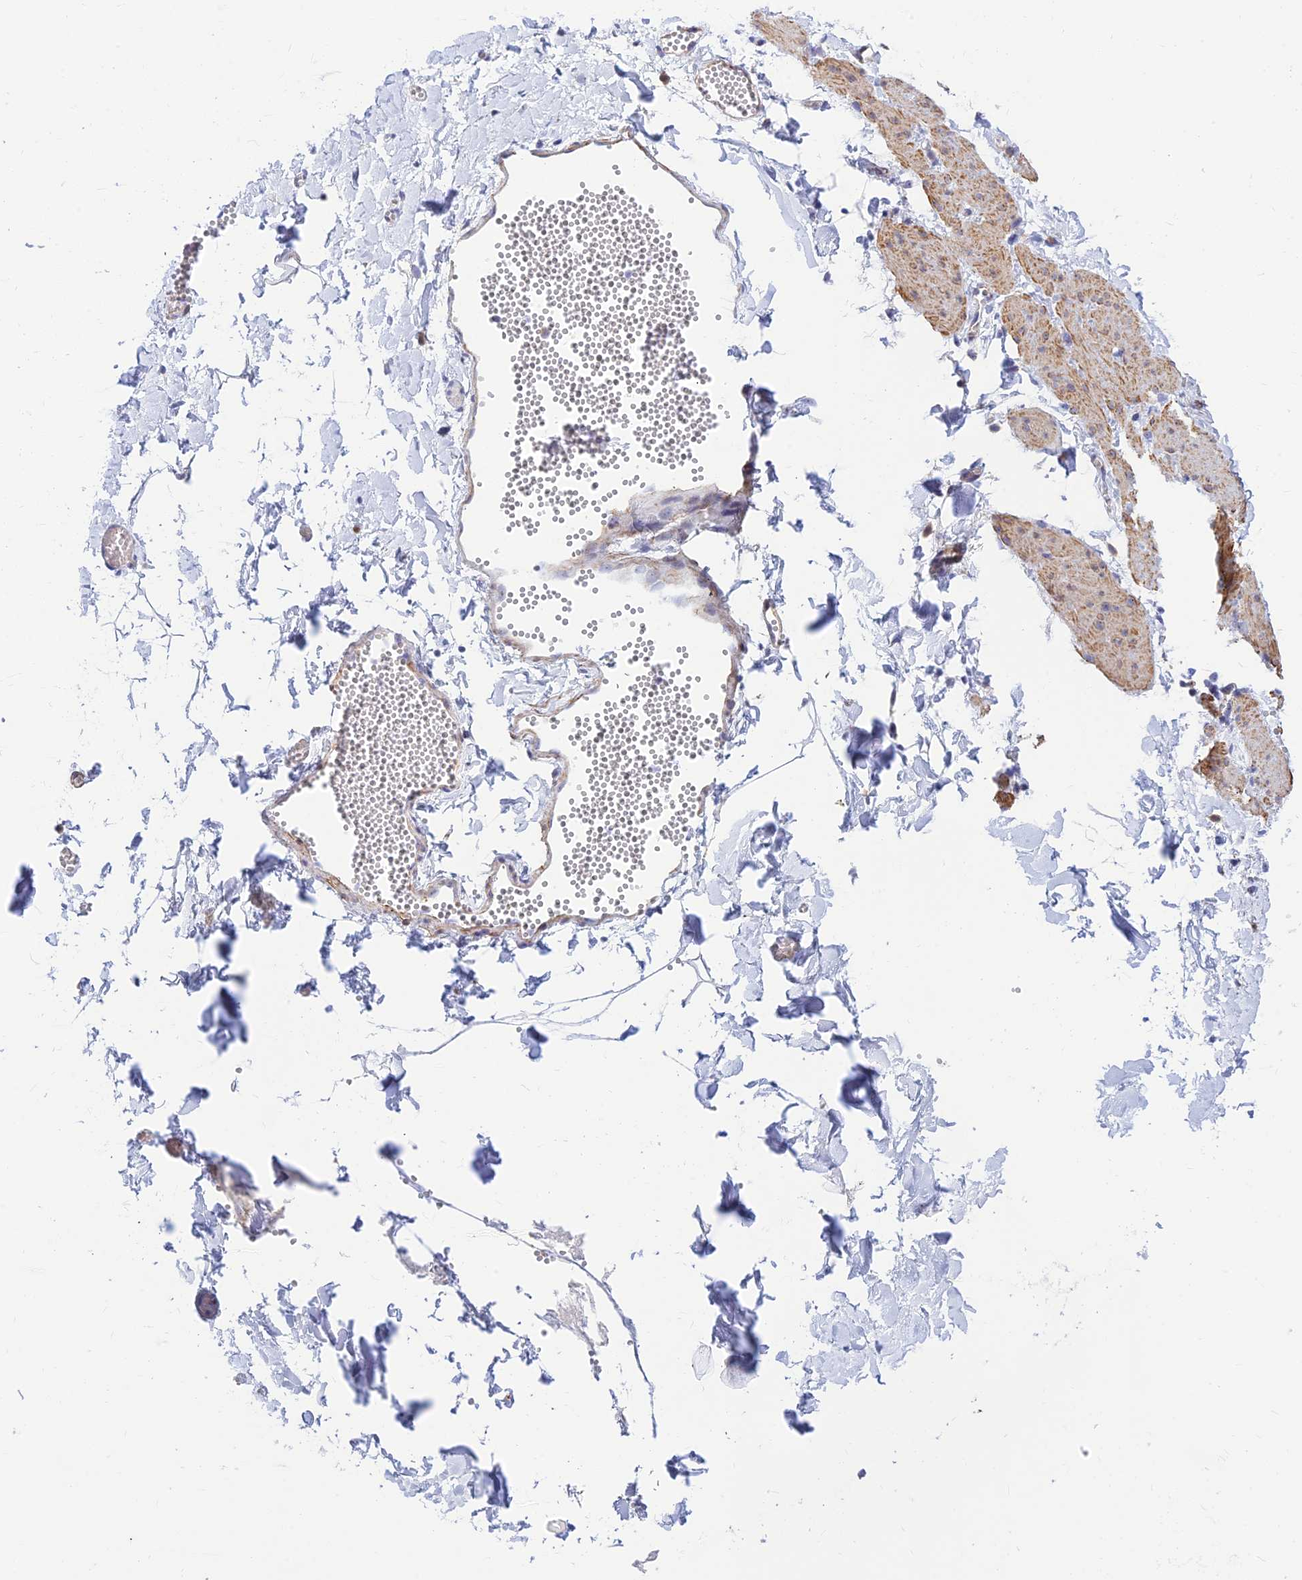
{"staining": {"intensity": "negative", "quantity": "none", "location": "none"}, "tissue": "adipose tissue", "cell_type": "Adipocytes", "image_type": "normal", "snomed": [{"axis": "morphology", "description": "Normal tissue, NOS"}, {"axis": "topography", "description": "Gallbladder"}, {"axis": "topography", "description": "Peripheral nerve tissue"}], "caption": "IHC micrograph of normal adipose tissue: adipose tissue stained with DAB (3,3'-diaminobenzidine) reveals no significant protein positivity in adipocytes. (Brightfield microscopy of DAB (3,3'-diaminobenzidine) immunohistochemistry at high magnification).", "gene": "POLR1G", "patient": {"sex": "male", "age": 38}}